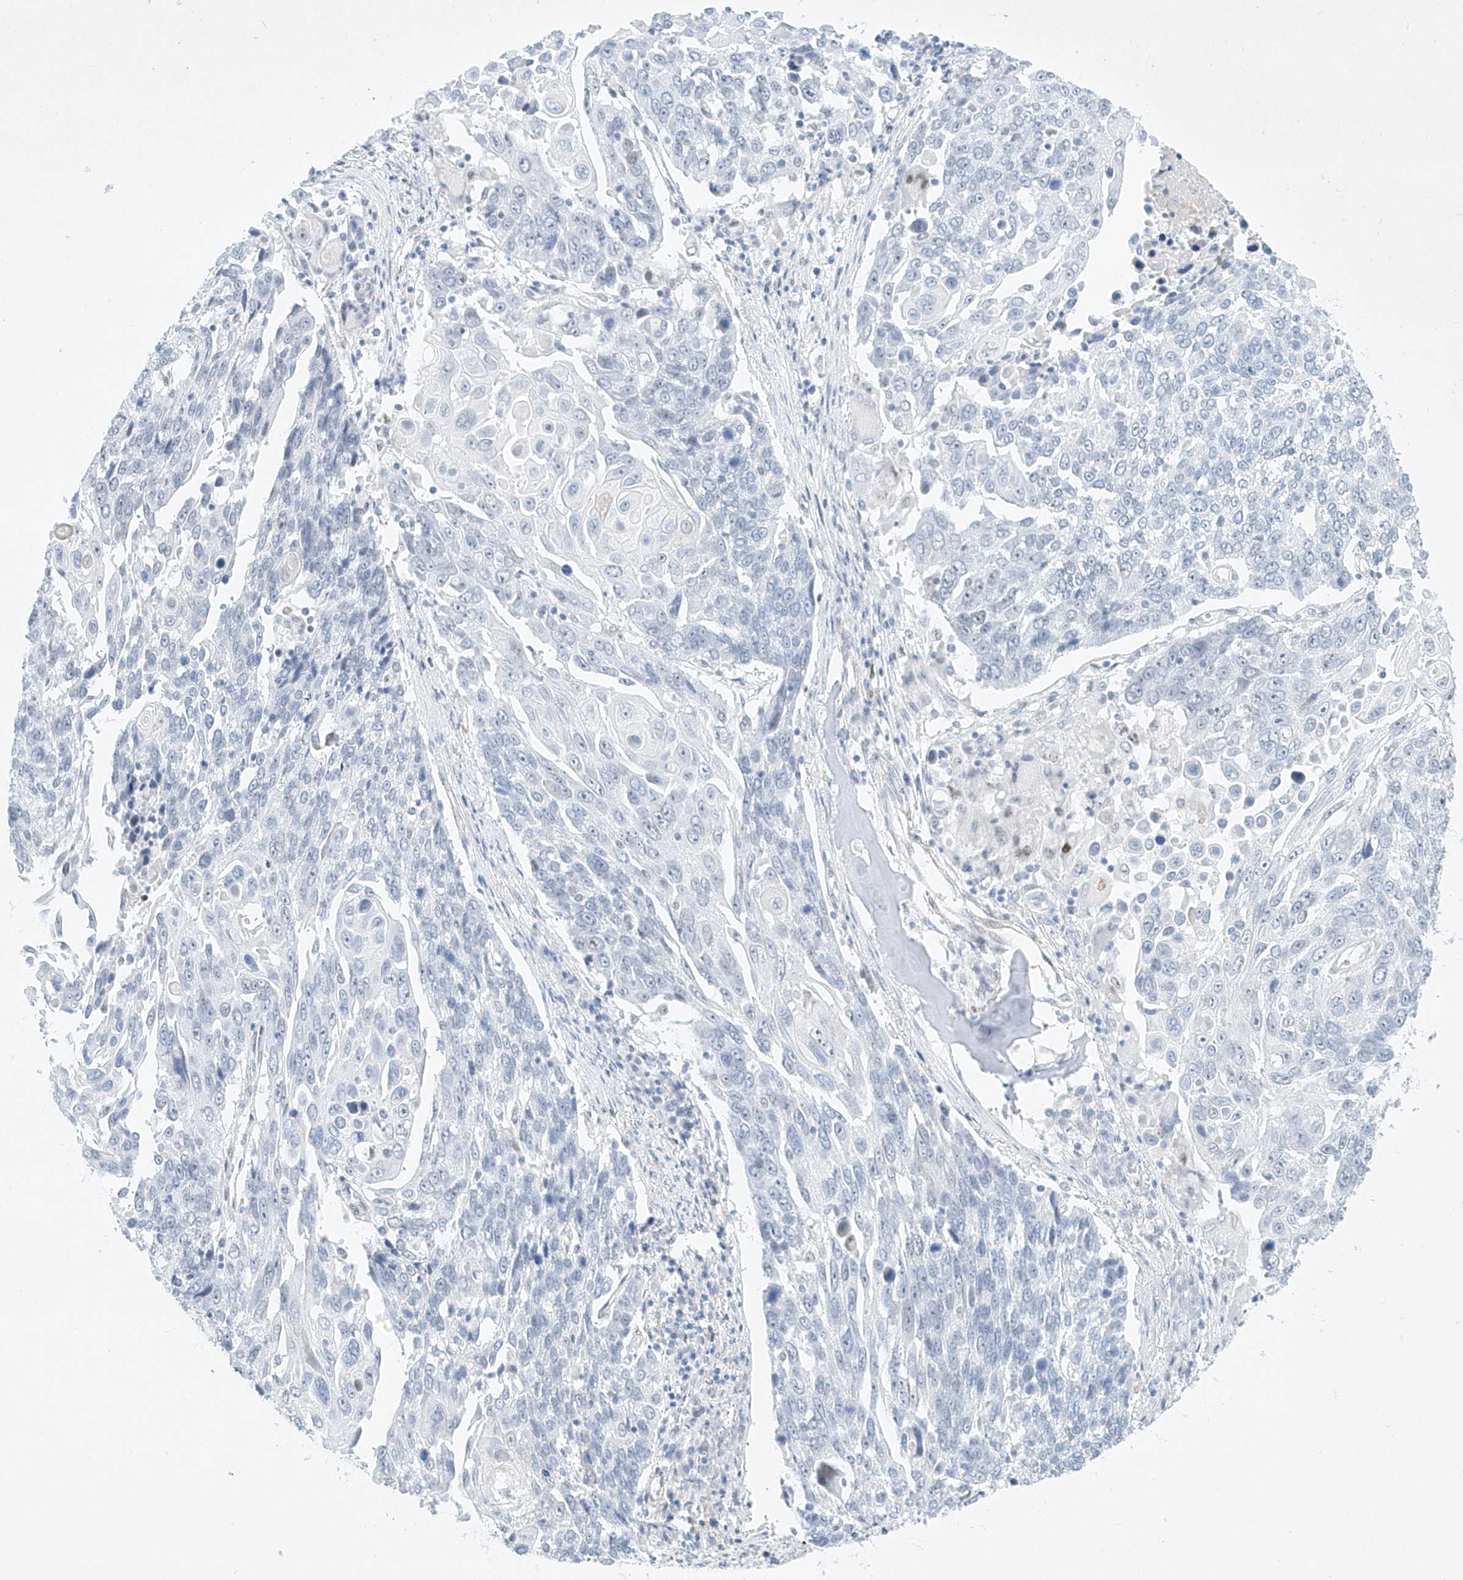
{"staining": {"intensity": "negative", "quantity": "none", "location": "none"}, "tissue": "lung cancer", "cell_type": "Tumor cells", "image_type": "cancer", "snomed": [{"axis": "morphology", "description": "Squamous cell carcinoma, NOS"}, {"axis": "topography", "description": "Lung"}], "caption": "Tumor cells show no significant protein positivity in lung cancer.", "gene": "REEP2", "patient": {"sex": "male", "age": 66}}